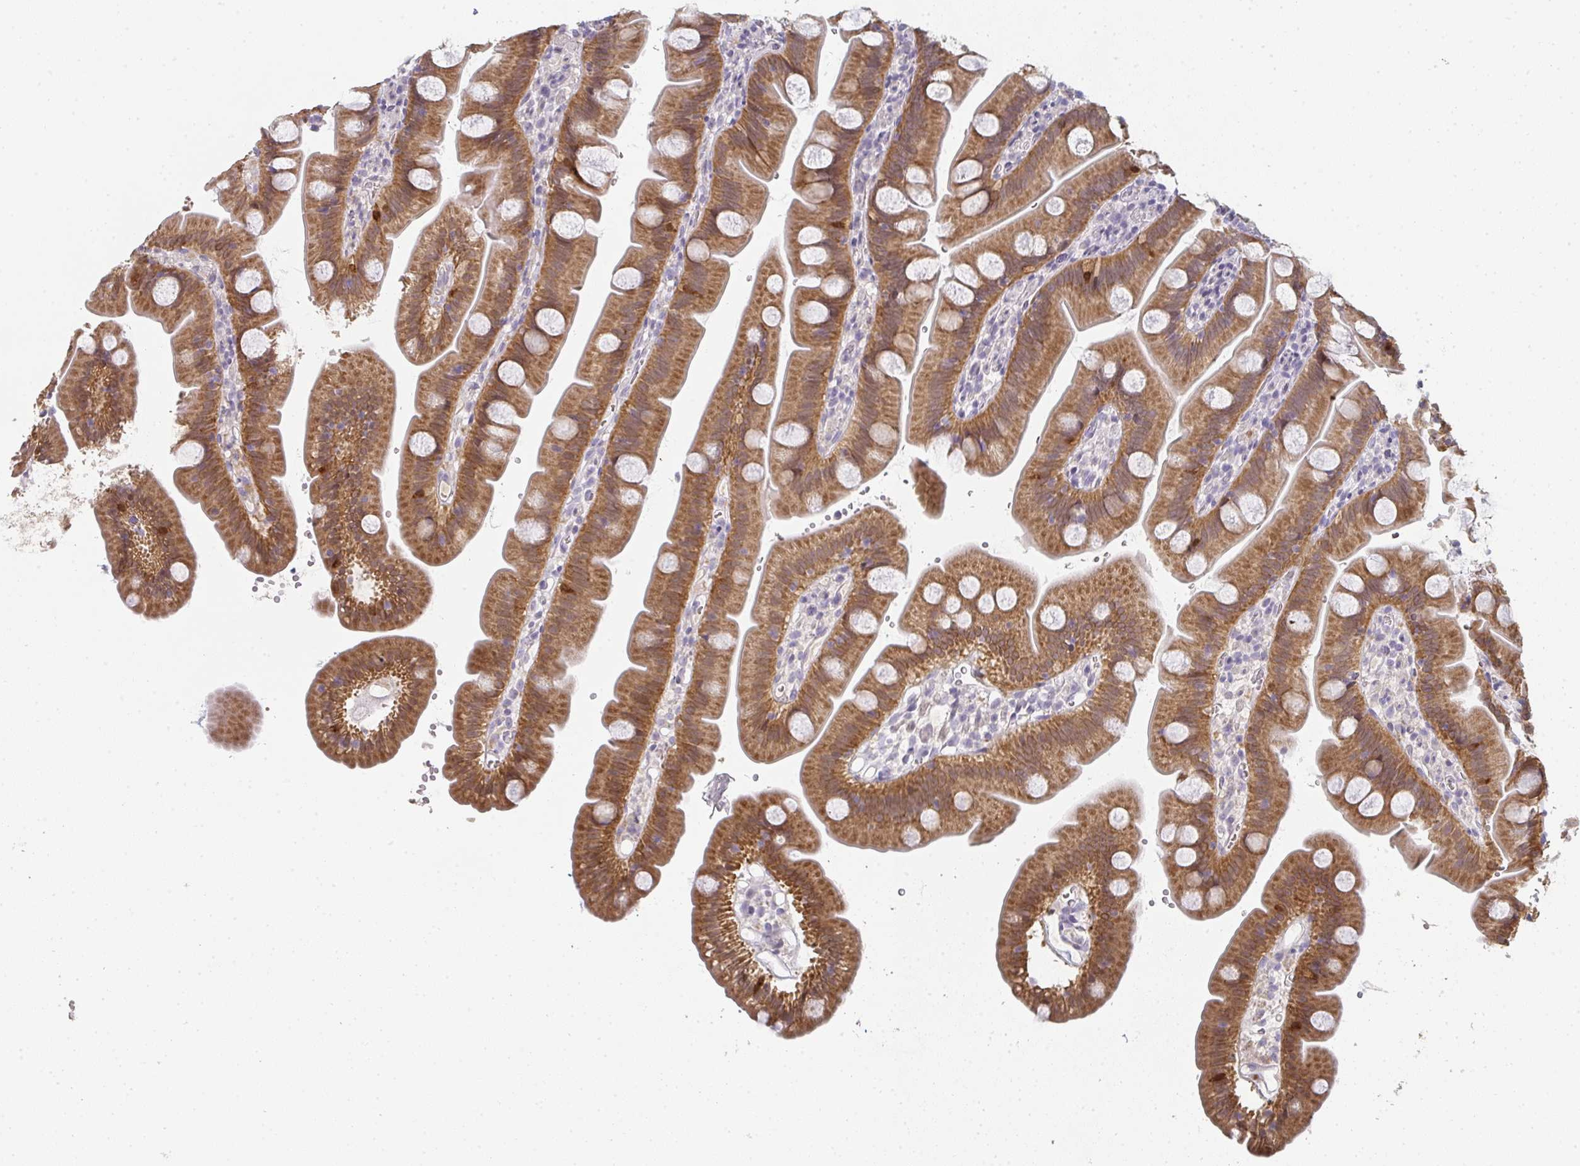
{"staining": {"intensity": "moderate", "quantity": ">75%", "location": "cytoplasmic/membranous,nuclear"}, "tissue": "small intestine", "cell_type": "Glandular cells", "image_type": "normal", "snomed": [{"axis": "morphology", "description": "Normal tissue, NOS"}, {"axis": "topography", "description": "Small intestine"}], "caption": "DAB (3,3'-diaminobenzidine) immunohistochemical staining of unremarkable human small intestine exhibits moderate cytoplasmic/membranous,nuclear protein positivity in approximately >75% of glandular cells. (brown staining indicates protein expression, while blue staining denotes nuclei).", "gene": "A1CF", "patient": {"sex": "female", "age": 68}}